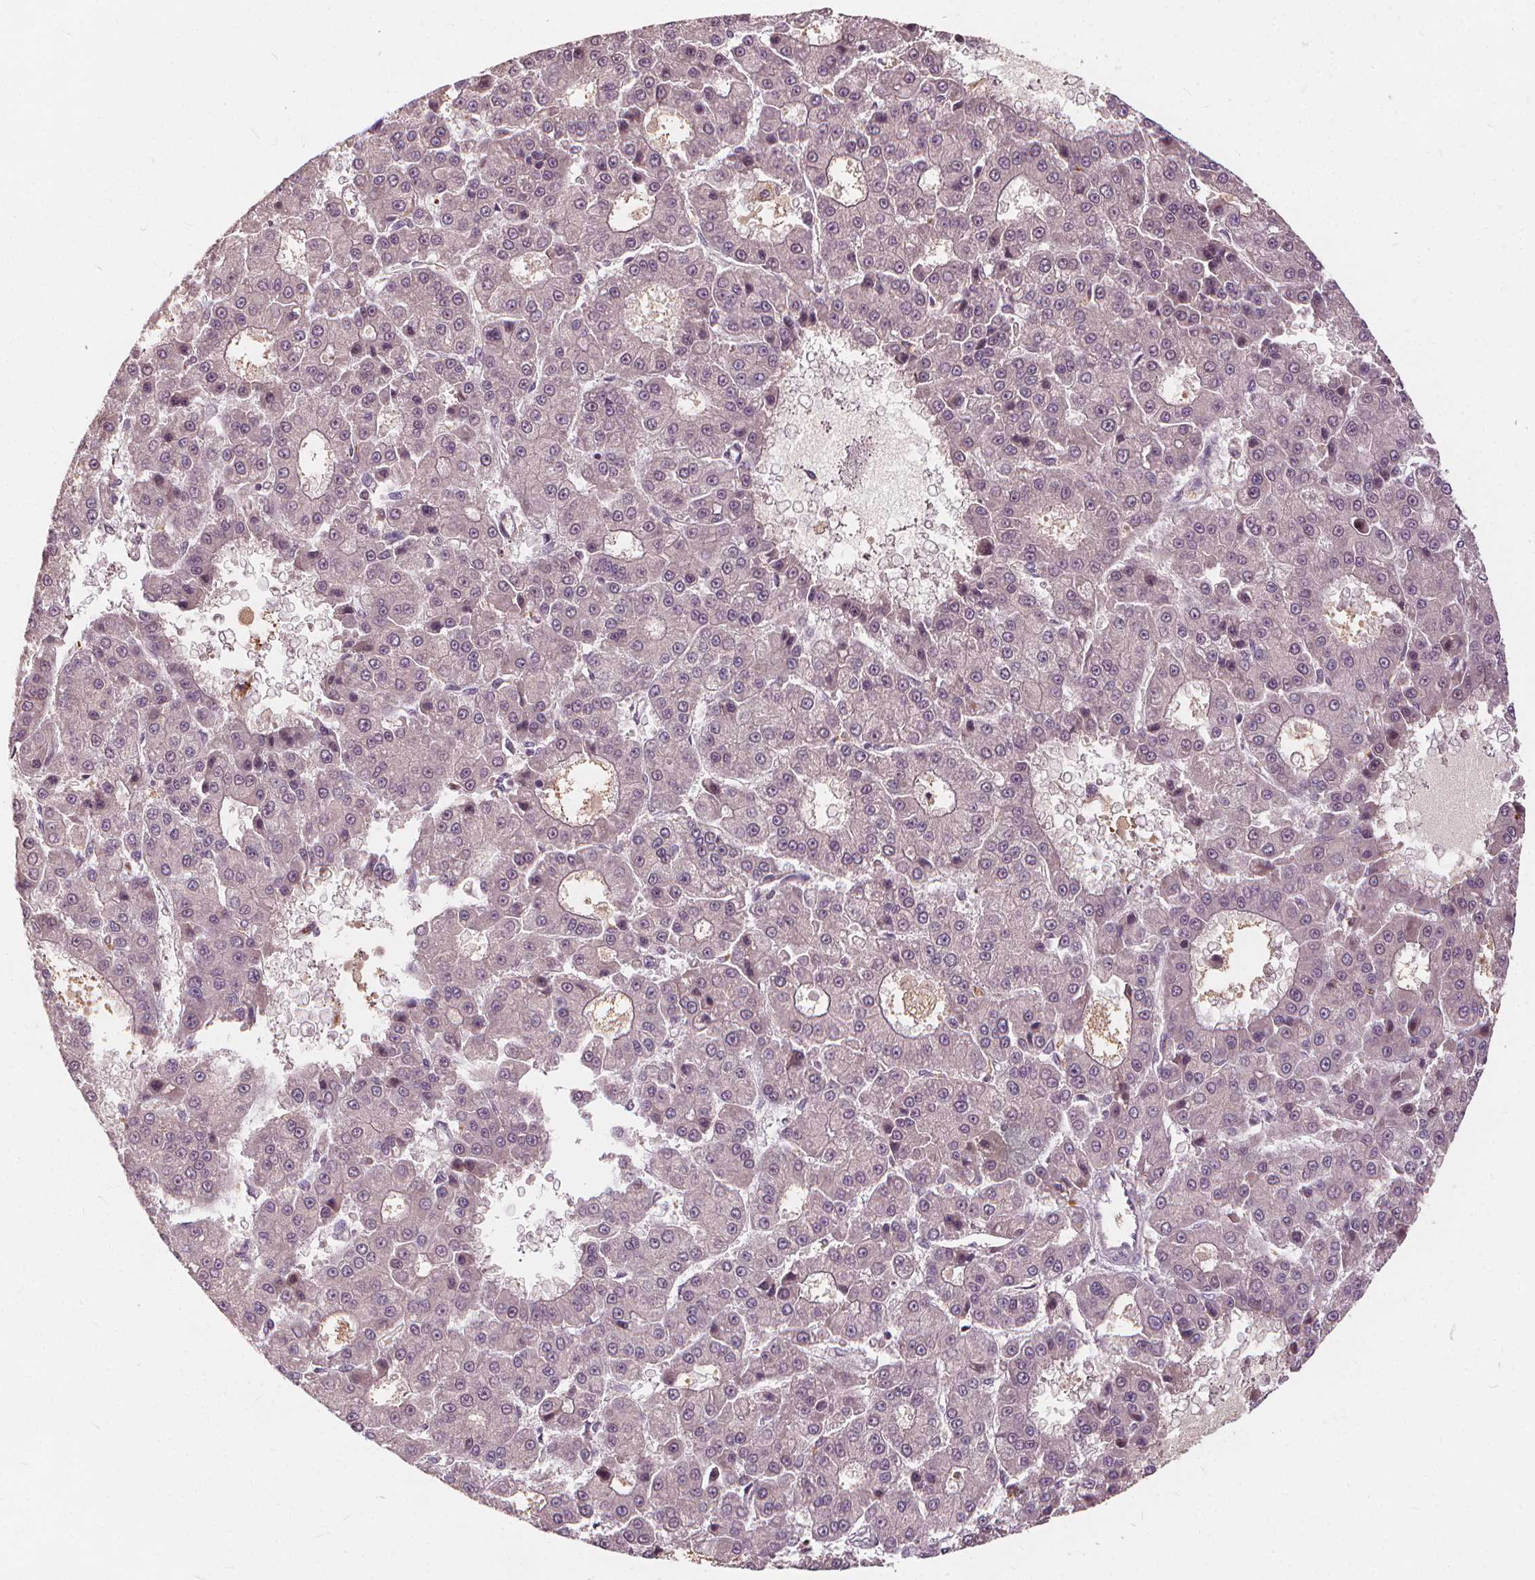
{"staining": {"intensity": "negative", "quantity": "none", "location": "none"}, "tissue": "liver cancer", "cell_type": "Tumor cells", "image_type": "cancer", "snomed": [{"axis": "morphology", "description": "Carcinoma, Hepatocellular, NOS"}, {"axis": "topography", "description": "Liver"}], "caption": "This is a histopathology image of IHC staining of hepatocellular carcinoma (liver), which shows no expression in tumor cells.", "gene": "IPO13", "patient": {"sex": "male", "age": 70}}